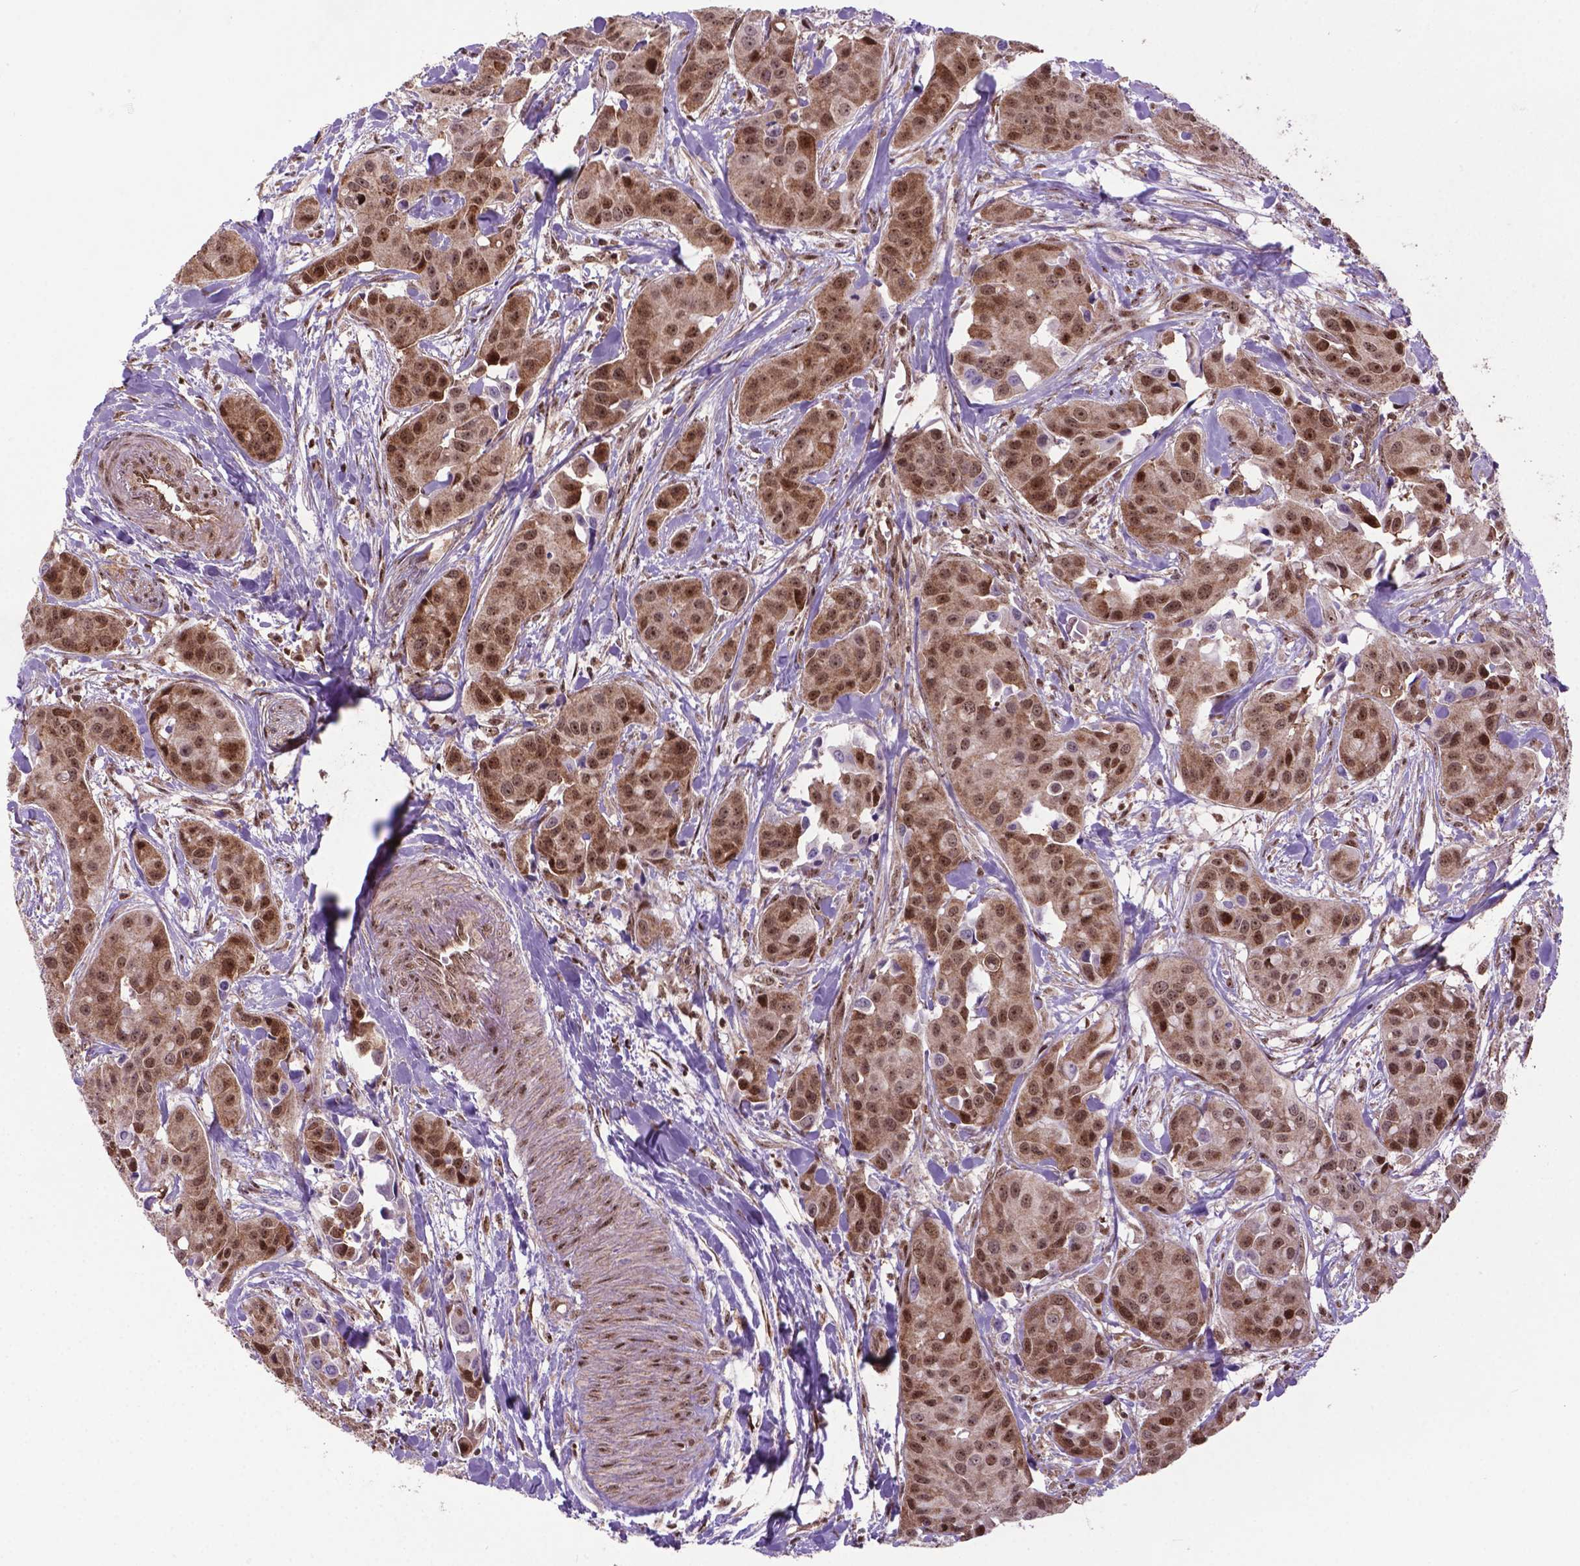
{"staining": {"intensity": "strong", "quantity": ">75%", "location": "nuclear"}, "tissue": "head and neck cancer", "cell_type": "Tumor cells", "image_type": "cancer", "snomed": [{"axis": "morphology", "description": "Adenocarcinoma, NOS"}, {"axis": "topography", "description": "Head-Neck"}], "caption": "Immunohistochemistry (DAB (3,3'-diaminobenzidine)) staining of head and neck cancer (adenocarcinoma) shows strong nuclear protein staining in about >75% of tumor cells. The protein of interest is stained brown, and the nuclei are stained in blue (DAB (3,3'-diaminobenzidine) IHC with brightfield microscopy, high magnification).", "gene": "CSNK2A1", "patient": {"sex": "male", "age": 76}}